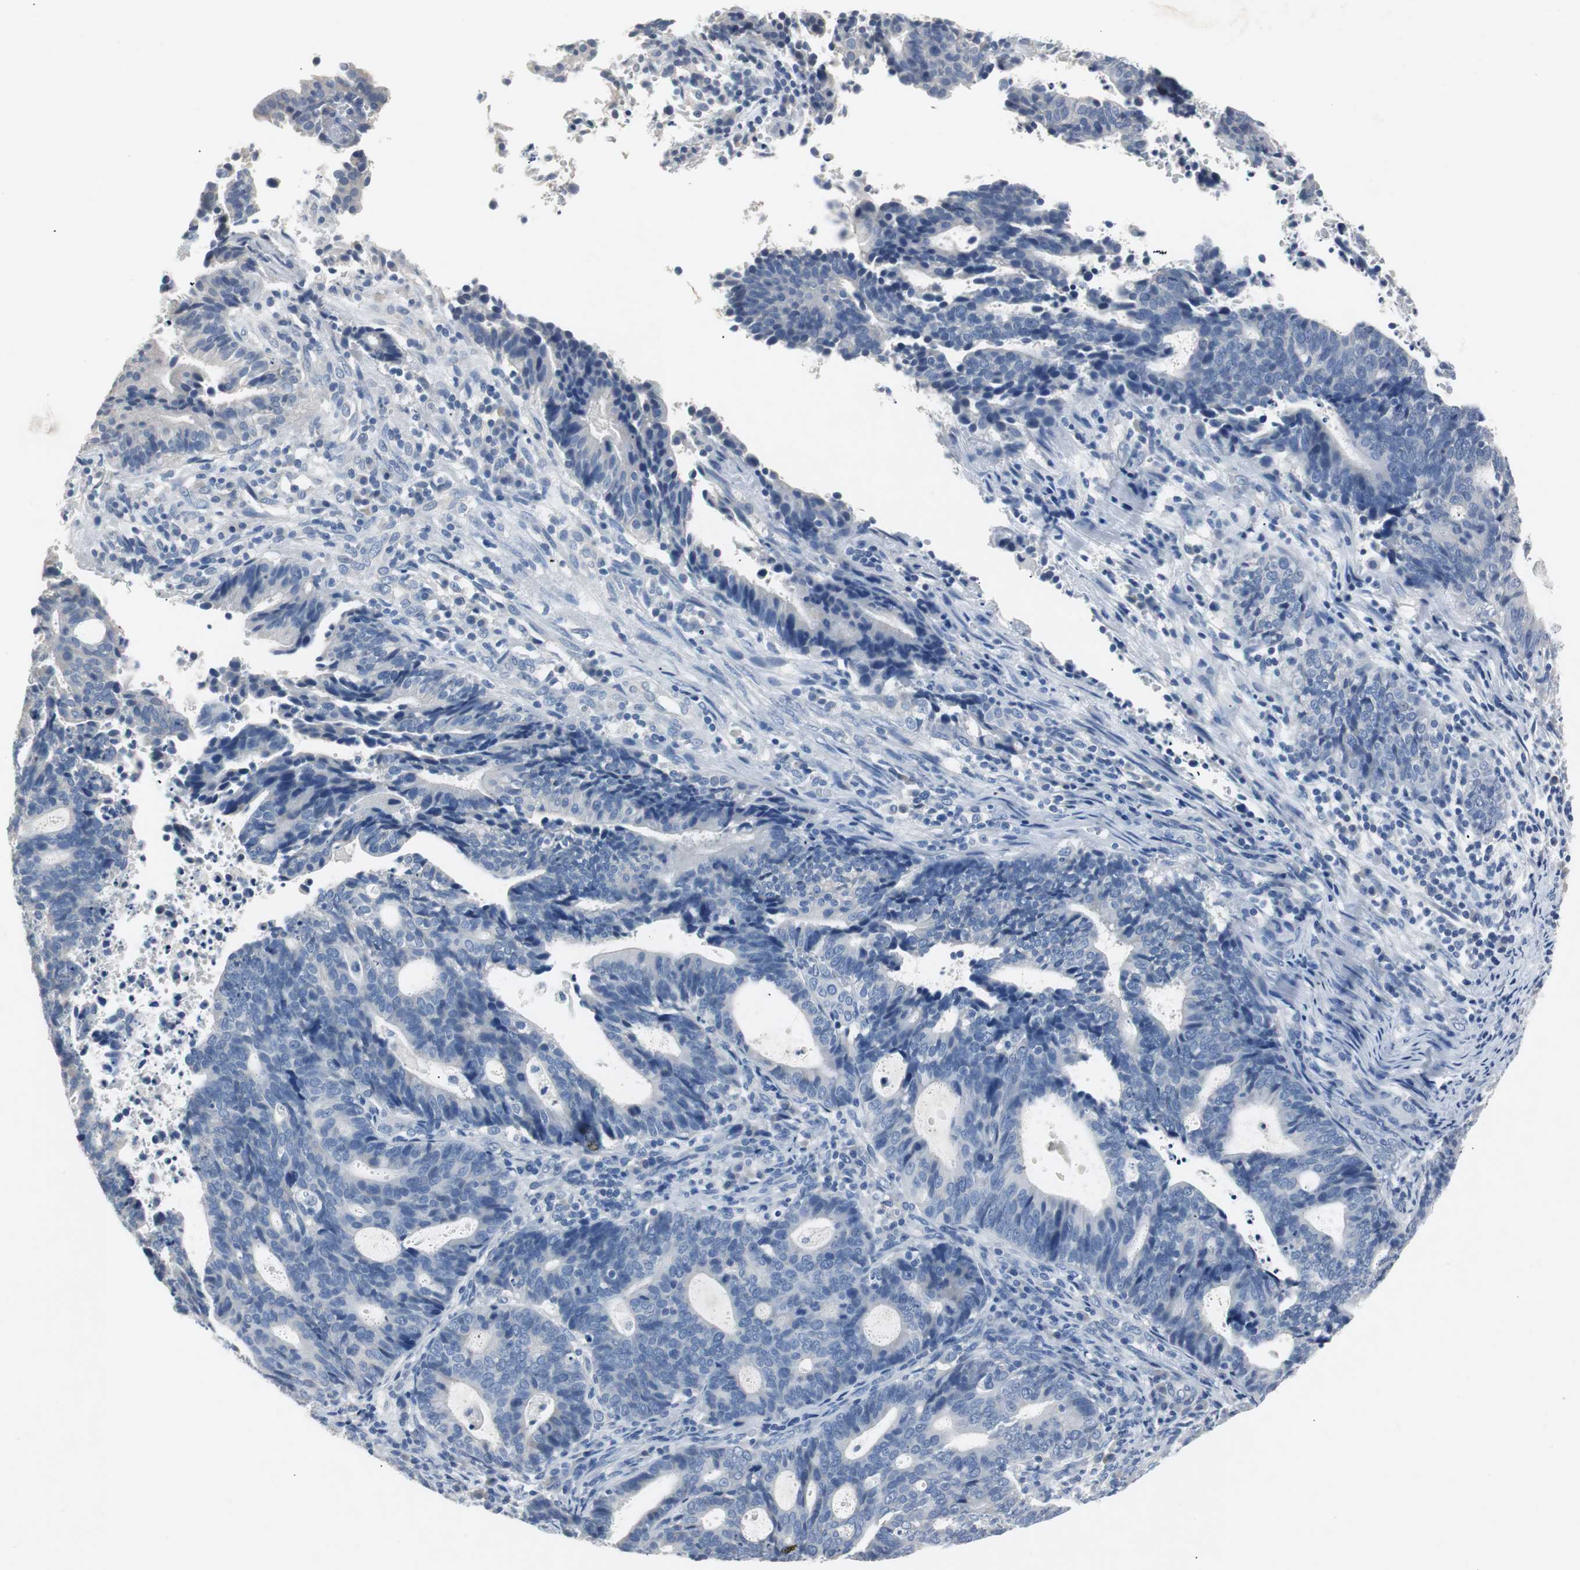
{"staining": {"intensity": "negative", "quantity": "none", "location": "none"}, "tissue": "endometrial cancer", "cell_type": "Tumor cells", "image_type": "cancer", "snomed": [{"axis": "morphology", "description": "Adenocarcinoma, NOS"}, {"axis": "topography", "description": "Uterus"}], "caption": "Immunohistochemistry (IHC) of human endometrial cancer (adenocarcinoma) shows no expression in tumor cells.", "gene": "LRP2", "patient": {"sex": "female", "age": 83}}